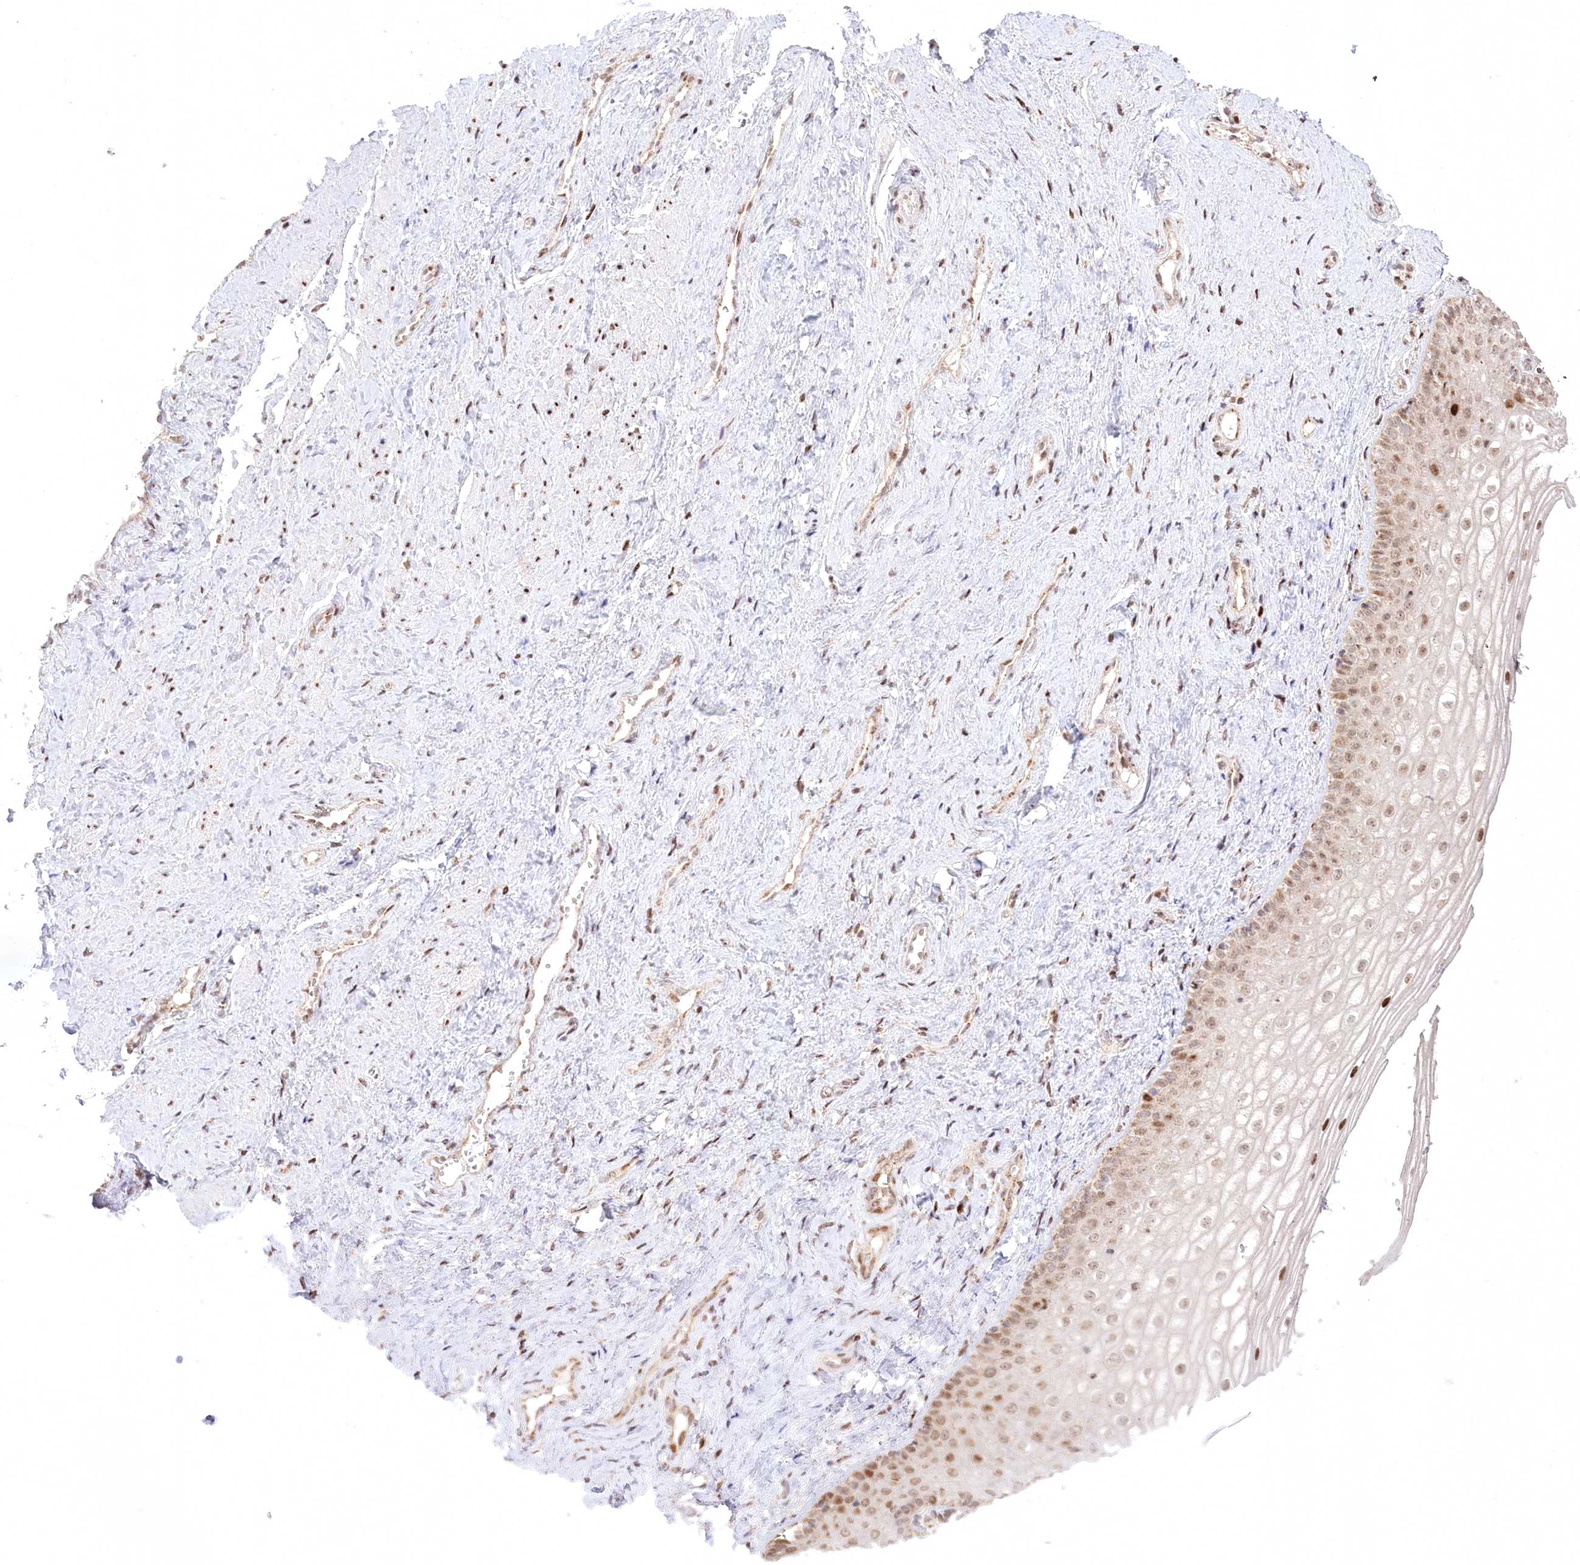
{"staining": {"intensity": "moderate", "quantity": "25%-75%", "location": "nuclear"}, "tissue": "vagina", "cell_type": "Squamous epithelial cells", "image_type": "normal", "snomed": [{"axis": "morphology", "description": "Normal tissue, NOS"}, {"axis": "topography", "description": "Vagina"}], "caption": "Protein staining demonstrates moderate nuclear positivity in approximately 25%-75% of squamous epithelial cells in normal vagina.", "gene": "PYURF", "patient": {"sex": "female", "age": 46}}